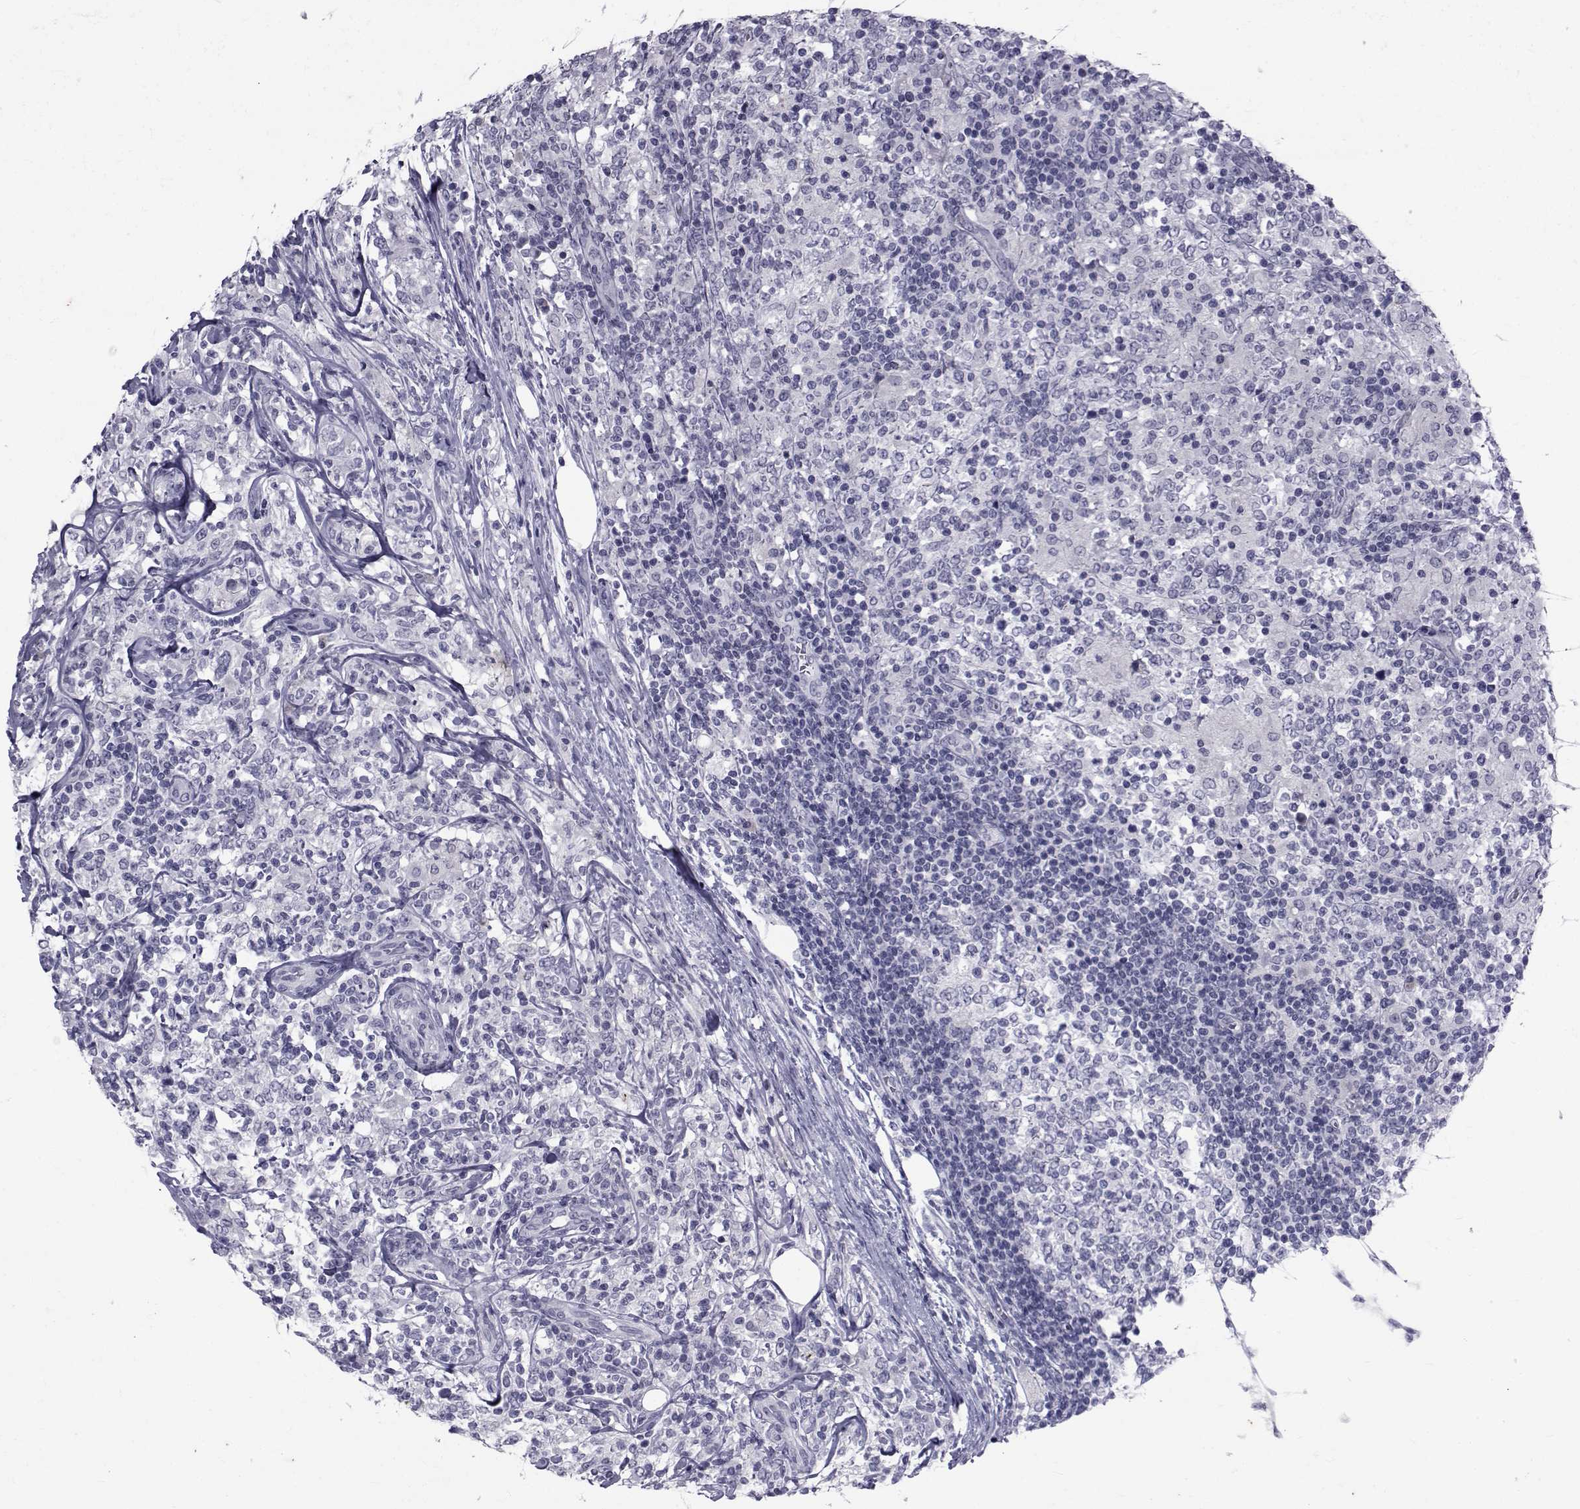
{"staining": {"intensity": "negative", "quantity": "none", "location": "none"}, "tissue": "lymphoma", "cell_type": "Tumor cells", "image_type": "cancer", "snomed": [{"axis": "morphology", "description": "Malignant lymphoma, non-Hodgkin's type, High grade"}, {"axis": "topography", "description": "Lymph node"}], "caption": "Immunohistochemical staining of lymphoma reveals no significant staining in tumor cells.", "gene": "PAX2", "patient": {"sex": "female", "age": 84}}